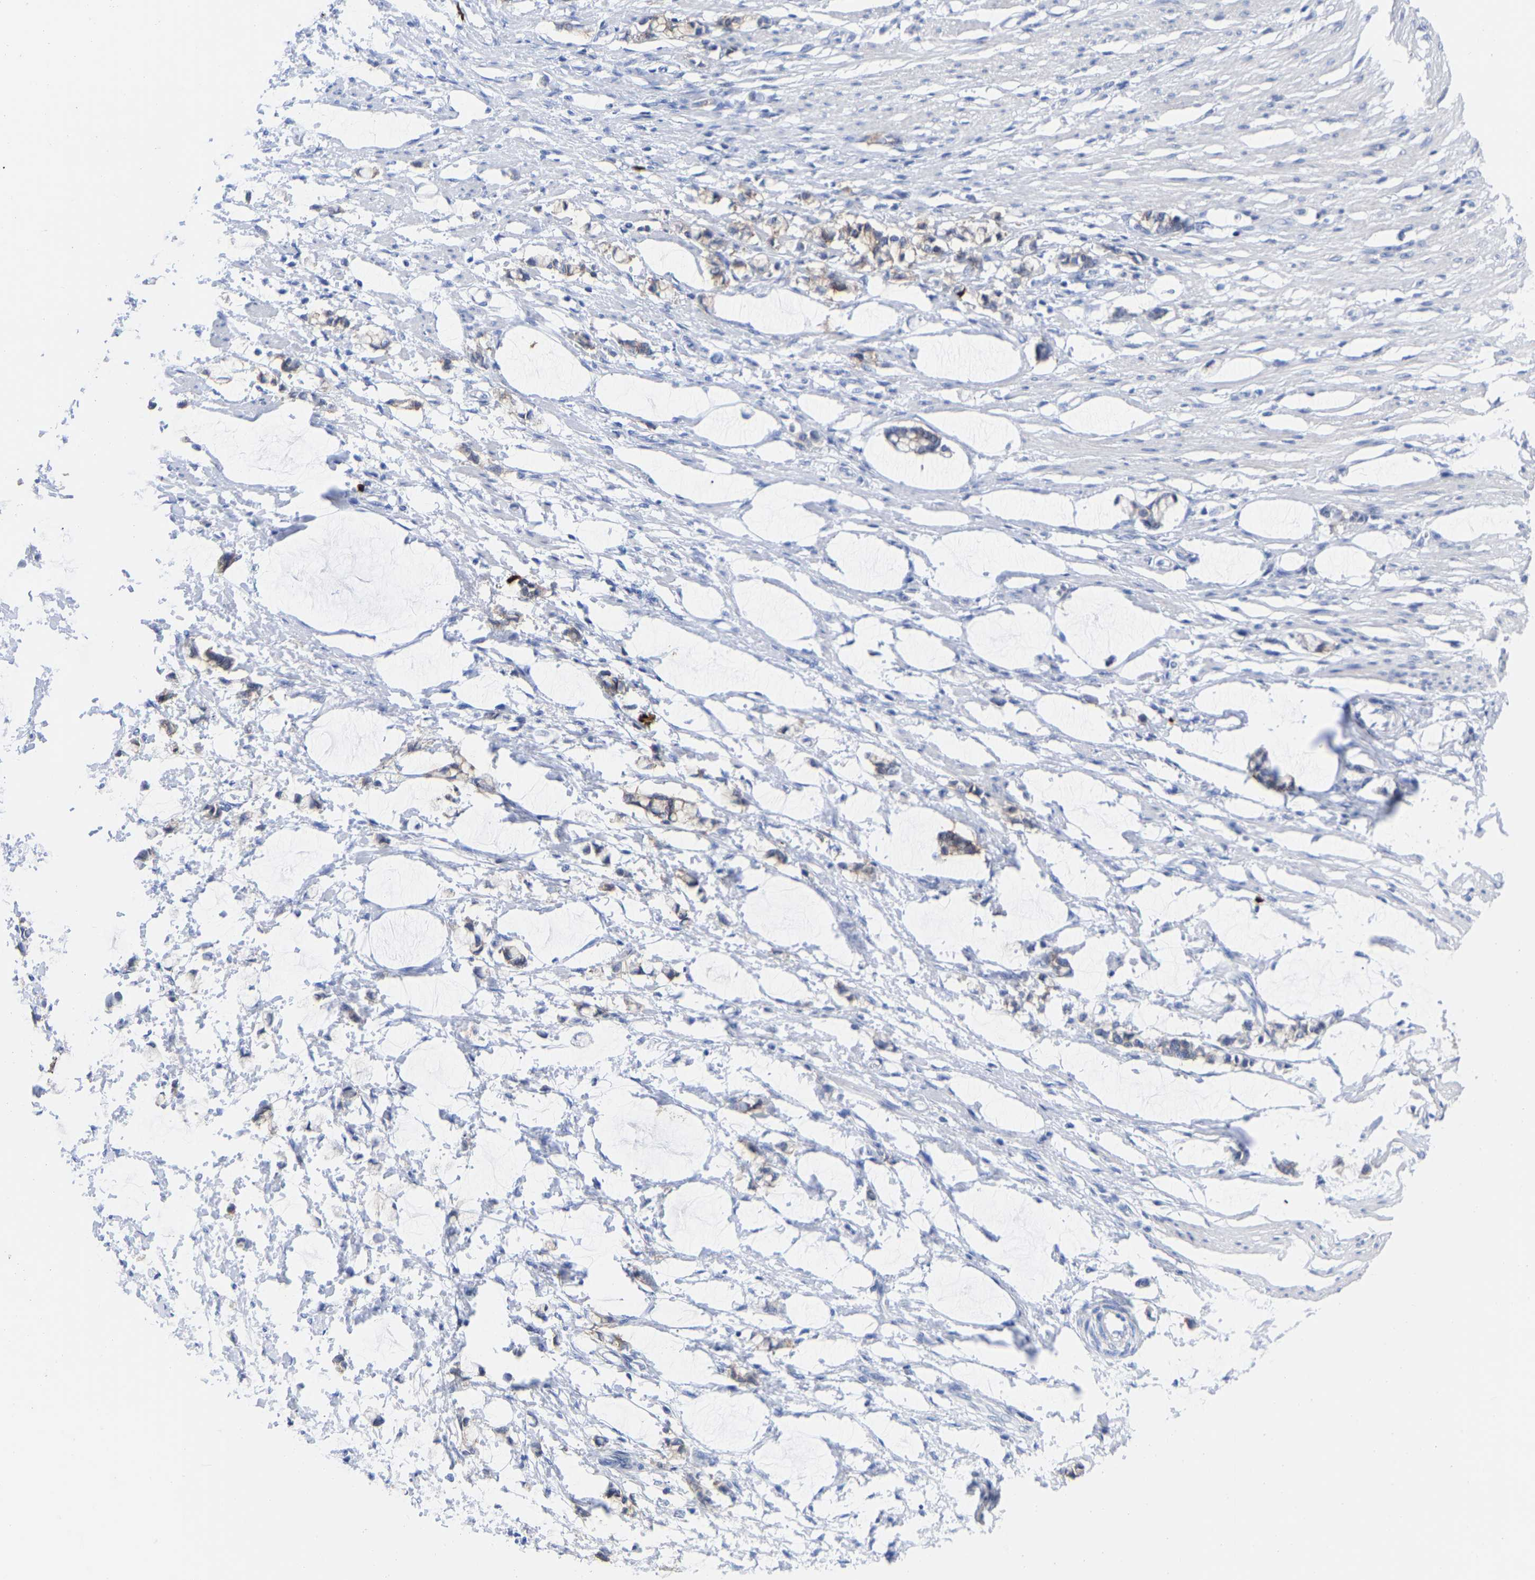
{"staining": {"intensity": "negative", "quantity": "none", "location": "none"}, "tissue": "smooth muscle", "cell_type": "Smooth muscle cells", "image_type": "normal", "snomed": [{"axis": "morphology", "description": "Normal tissue, NOS"}, {"axis": "morphology", "description": "Adenocarcinoma, NOS"}, {"axis": "topography", "description": "Smooth muscle"}, {"axis": "topography", "description": "Colon"}], "caption": "IHC micrograph of unremarkable smooth muscle: smooth muscle stained with DAB (3,3'-diaminobenzidine) reveals no significant protein expression in smooth muscle cells.", "gene": "GPA33", "patient": {"sex": "male", "age": 14}}